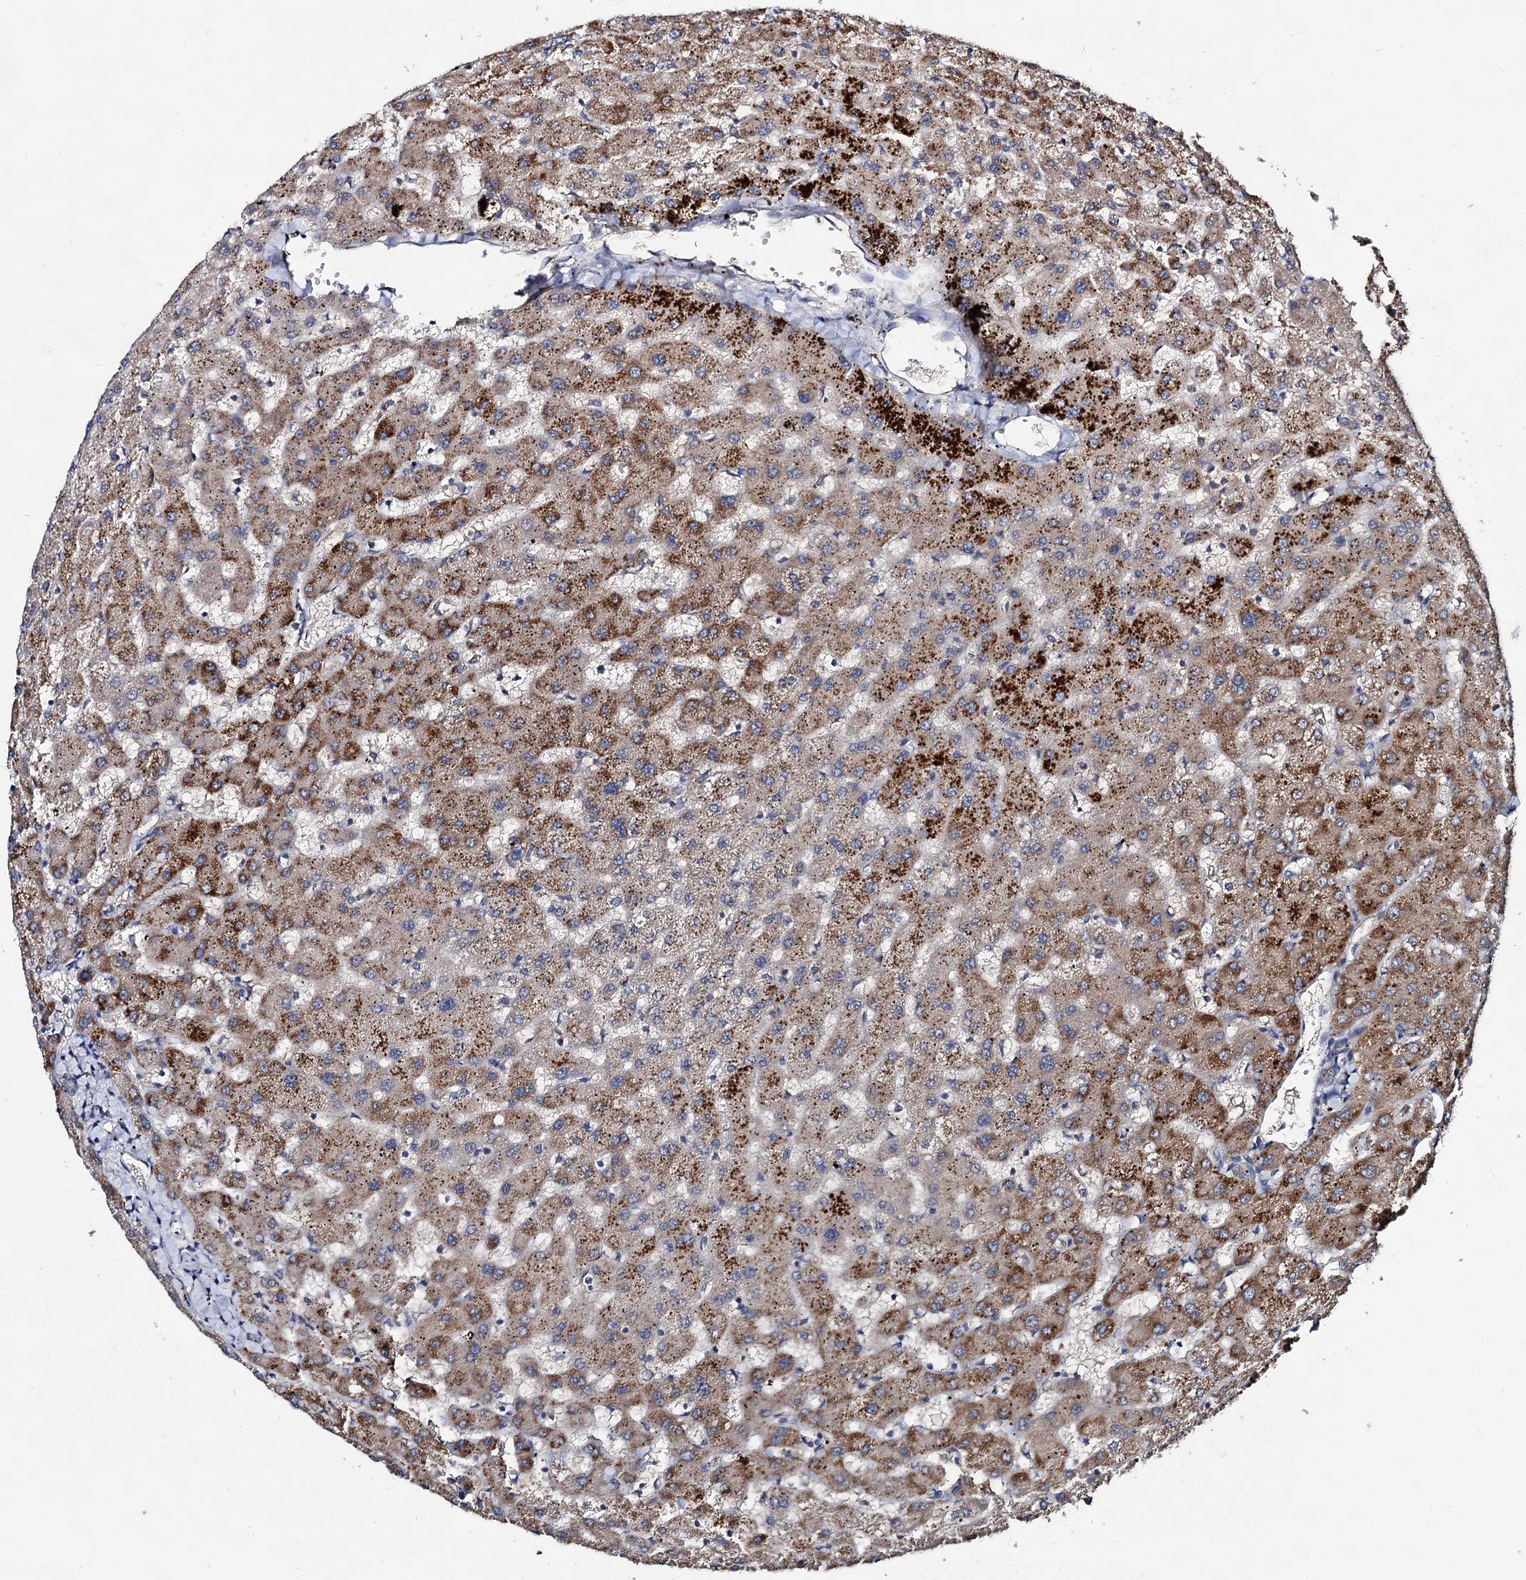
{"staining": {"intensity": "negative", "quantity": "none", "location": "none"}, "tissue": "liver", "cell_type": "Cholangiocytes", "image_type": "normal", "snomed": [{"axis": "morphology", "description": "Normal tissue, NOS"}, {"axis": "topography", "description": "Liver"}], "caption": "Cholangiocytes show no significant positivity in normal liver.", "gene": "TEX9", "patient": {"sex": "female", "age": 63}}